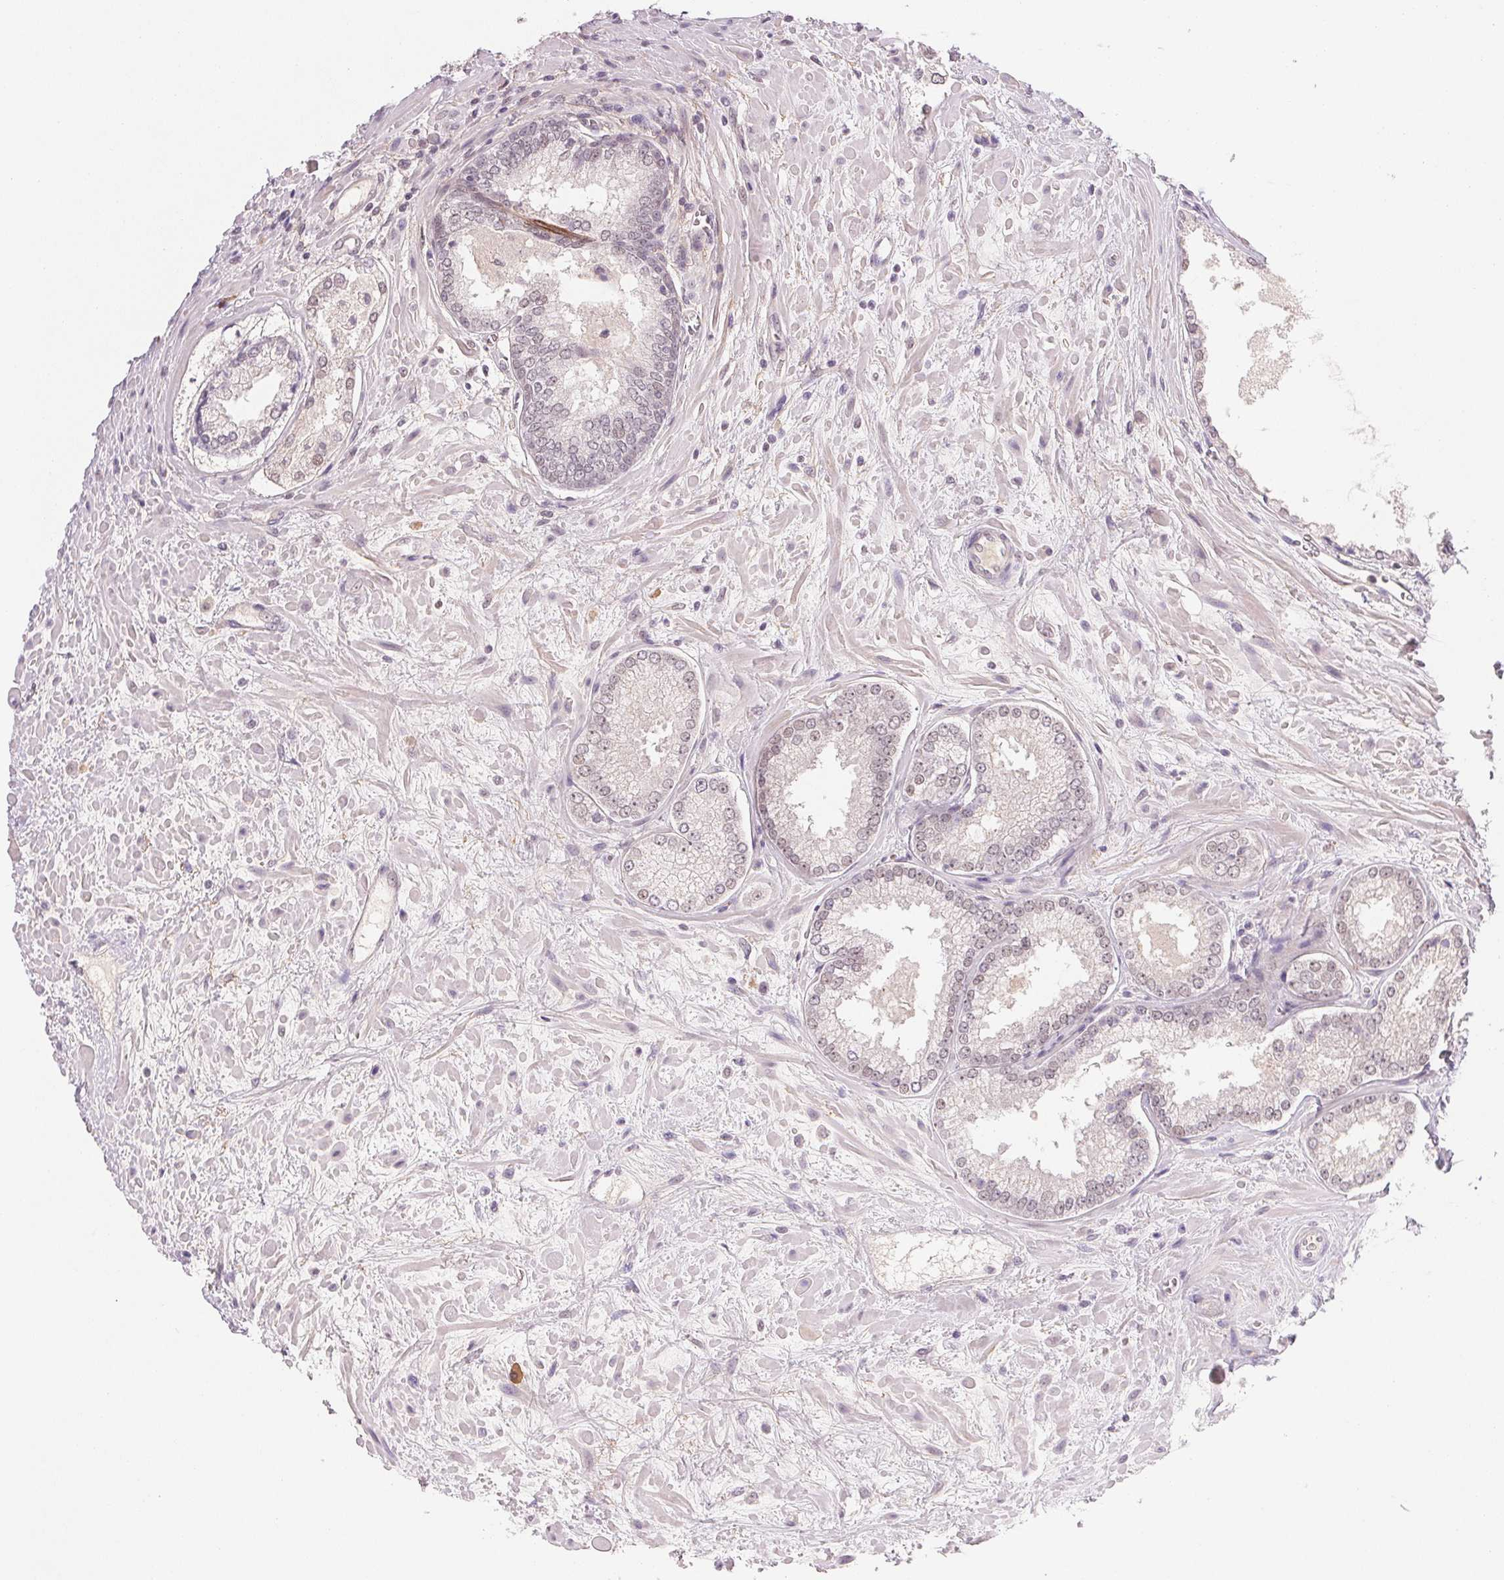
{"staining": {"intensity": "negative", "quantity": "none", "location": "none"}, "tissue": "prostate cancer", "cell_type": "Tumor cells", "image_type": "cancer", "snomed": [{"axis": "morphology", "description": "Adenocarcinoma, High grade"}, {"axis": "topography", "description": "Prostate"}], "caption": "Tumor cells show no significant protein staining in prostate cancer.", "gene": "FNDC4", "patient": {"sex": "male", "age": 73}}